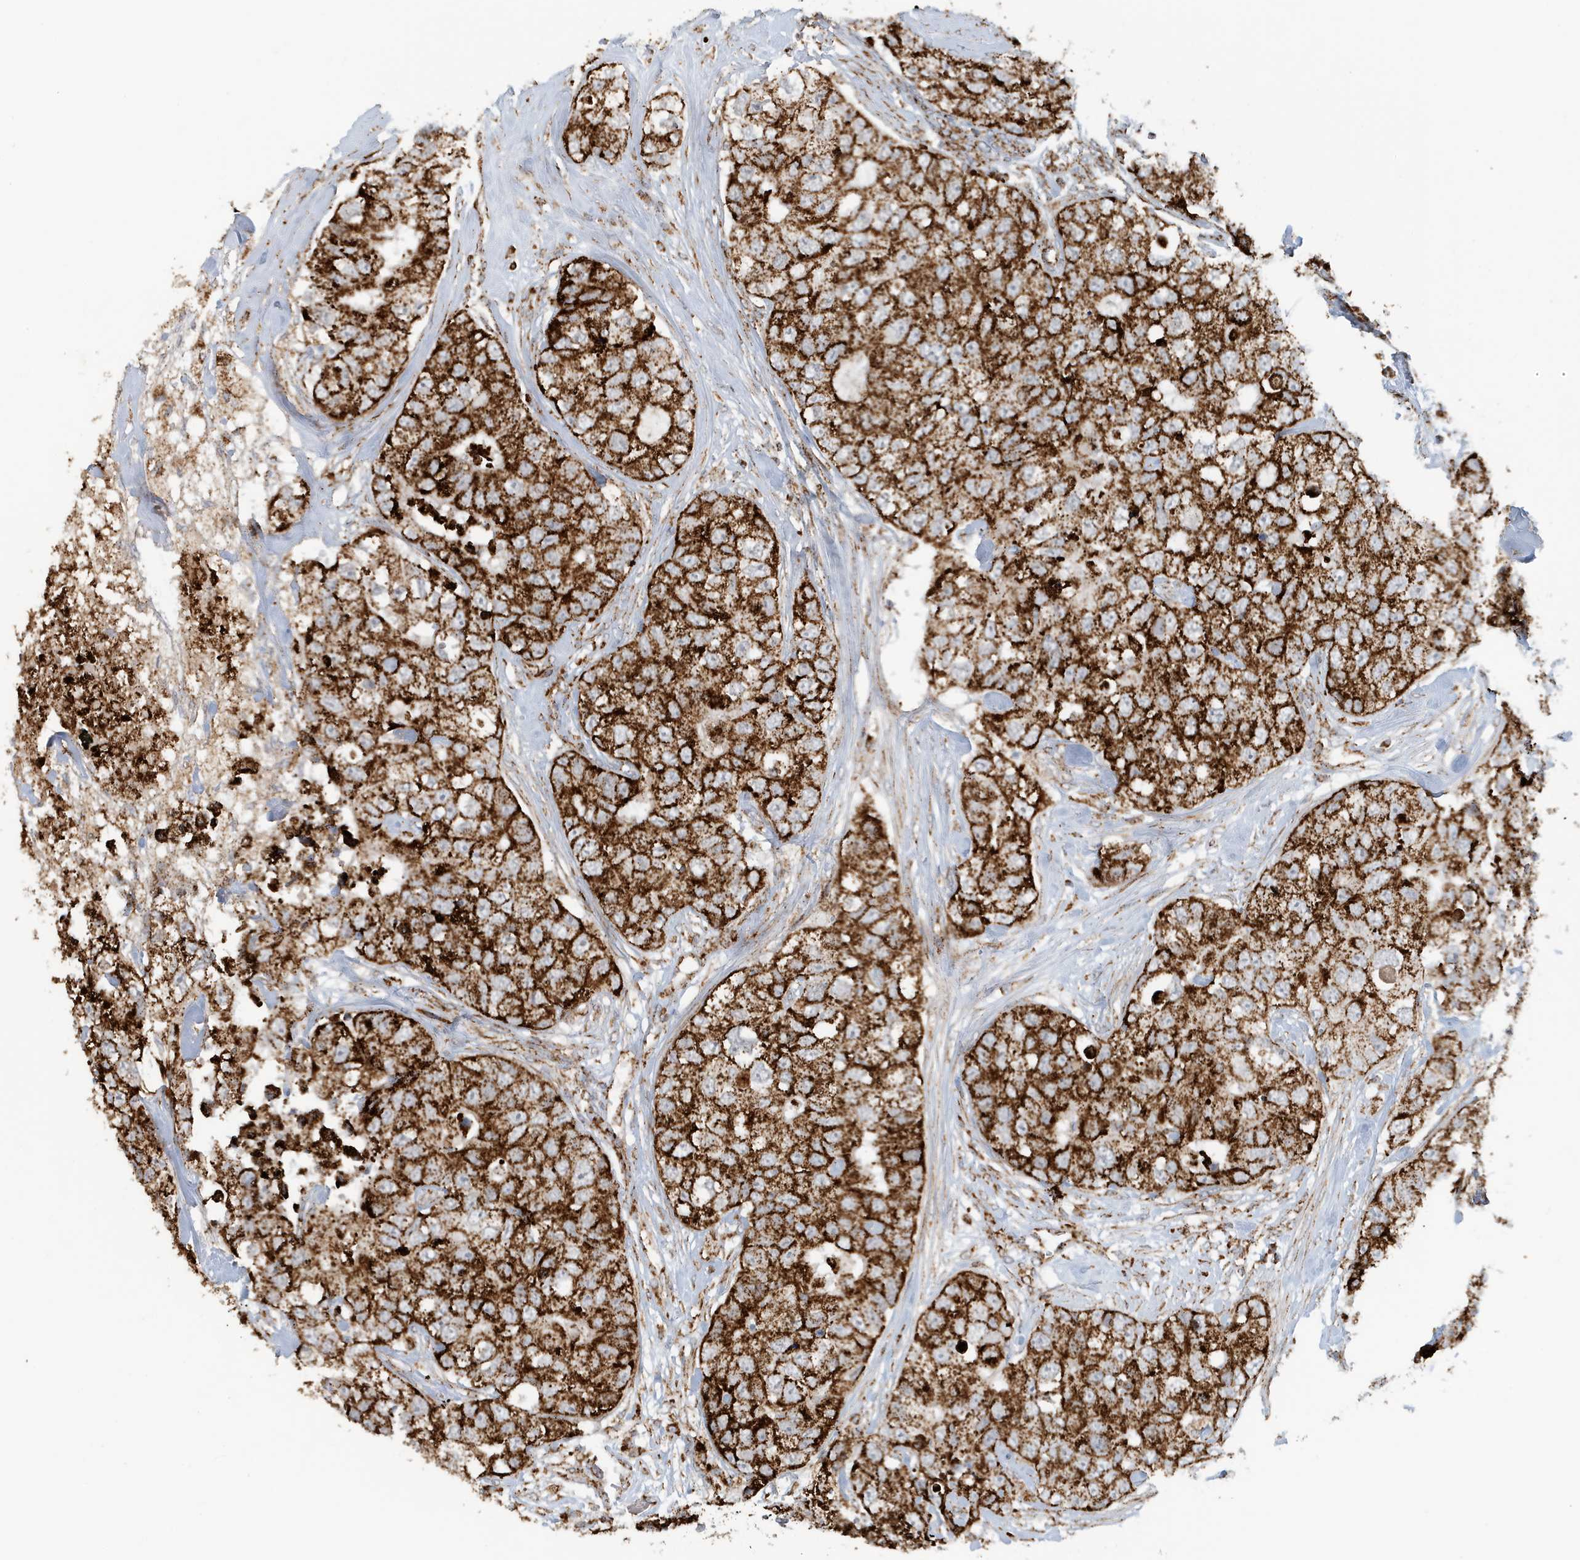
{"staining": {"intensity": "strong", "quantity": ">75%", "location": "cytoplasmic/membranous"}, "tissue": "breast cancer", "cell_type": "Tumor cells", "image_type": "cancer", "snomed": [{"axis": "morphology", "description": "Duct carcinoma"}, {"axis": "topography", "description": "Breast"}], "caption": "Immunohistochemistry (IHC) (DAB (3,3'-diaminobenzidine)) staining of breast intraductal carcinoma reveals strong cytoplasmic/membranous protein expression in about >75% of tumor cells.", "gene": "MAN1A1", "patient": {"sex": "female", "age": 62}}